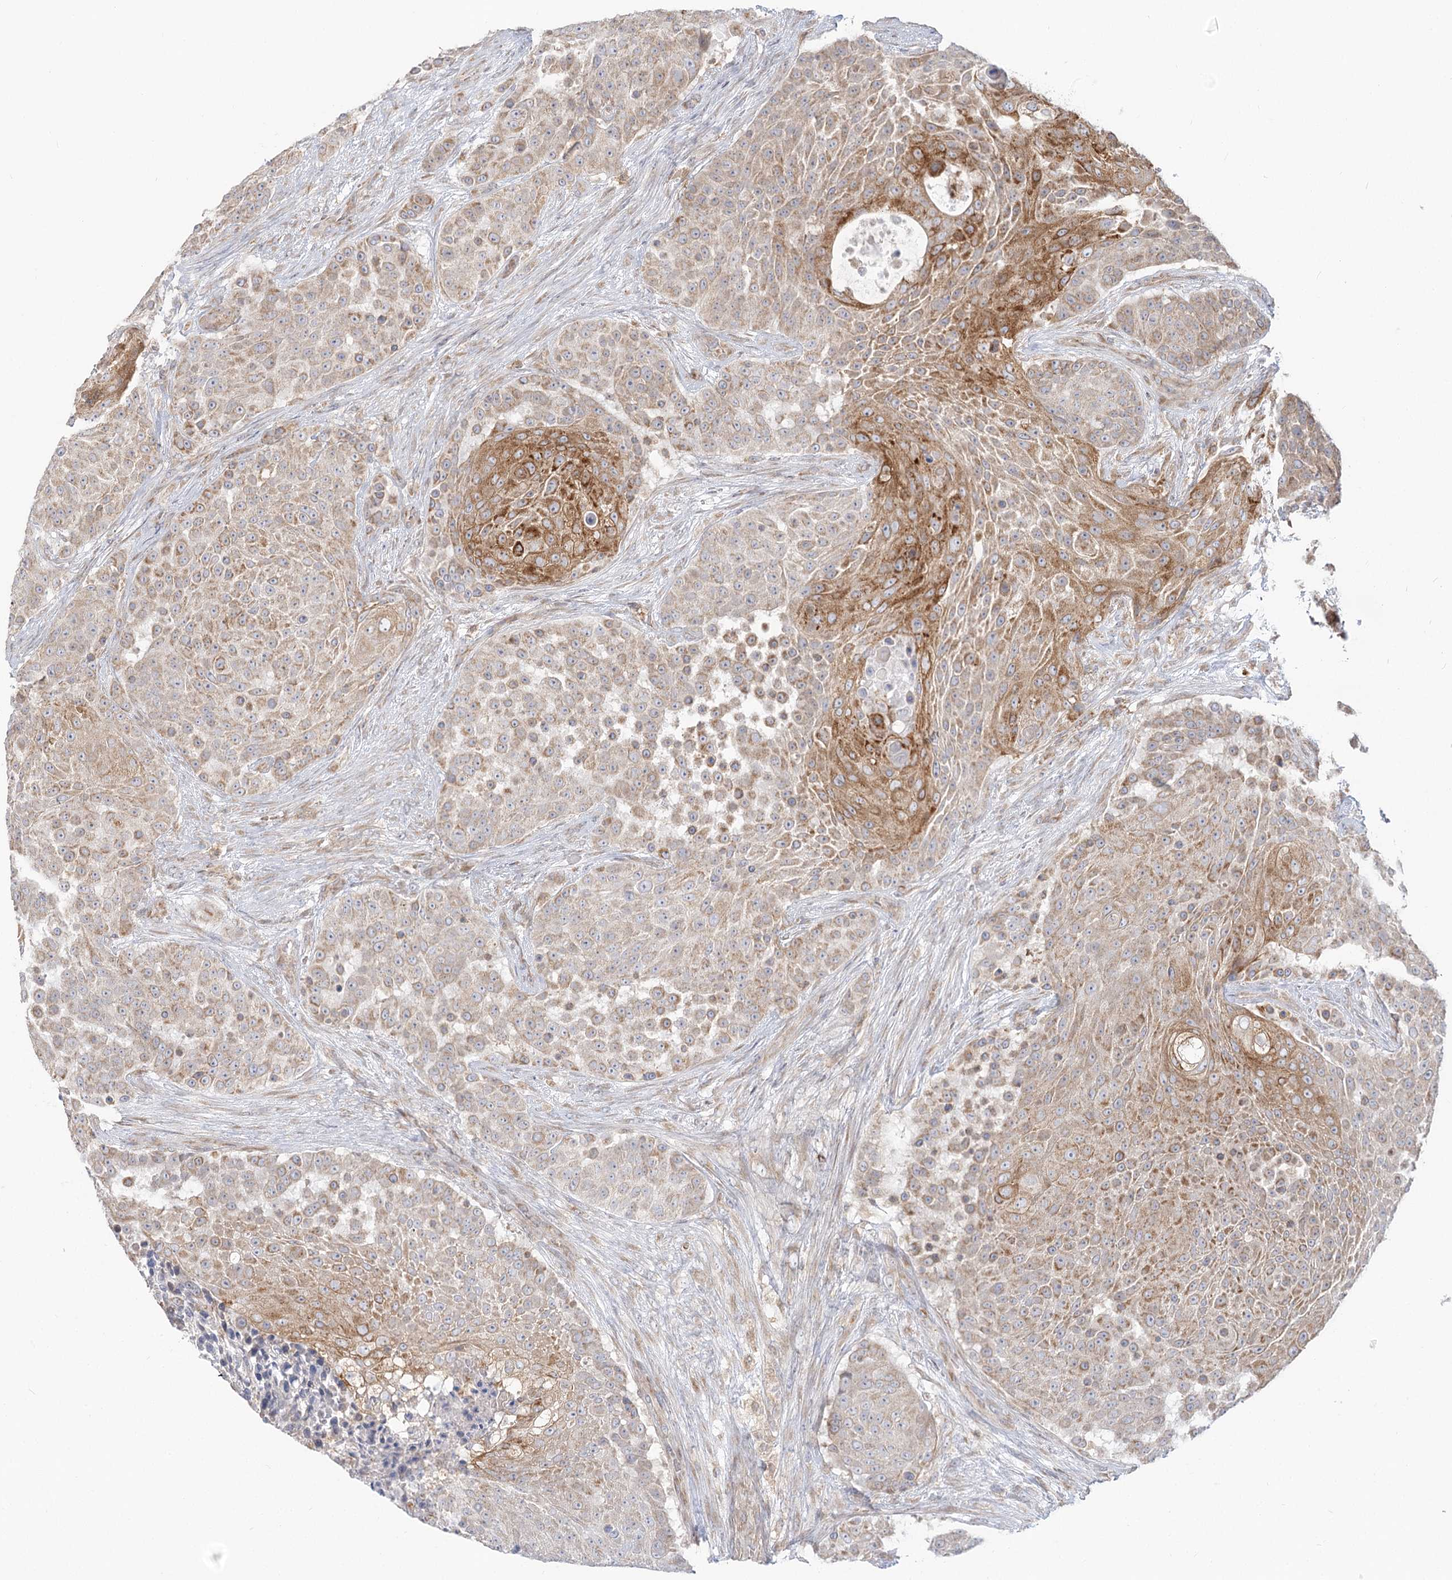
{"staining": {"intensity": "moderate", "quantity": "25%-75%", "location": "cytoplasmic/membranous"}, "tissue": "urothelial cancer", "cell_type": "Tumor cells", "image_type": "cancer", "snomed": [{"axis": "morphology", "description": "Urothelial carcinoma, High grade"}, {"axis": "topography", "description": "Urinary bladder"}], "caption": "Immunohistochemistry of human urothelial cancer reveals medium levels of moderate cytoplasmic/membranous expression in about 25%-75% of tumor cells. The staining was performed using DAB, with brown indicating positive protein expression. Nuclei are stained blue with hematoxylin.", "gene": "MTMR3", "patient": {"sex": "female", "age": 63}}